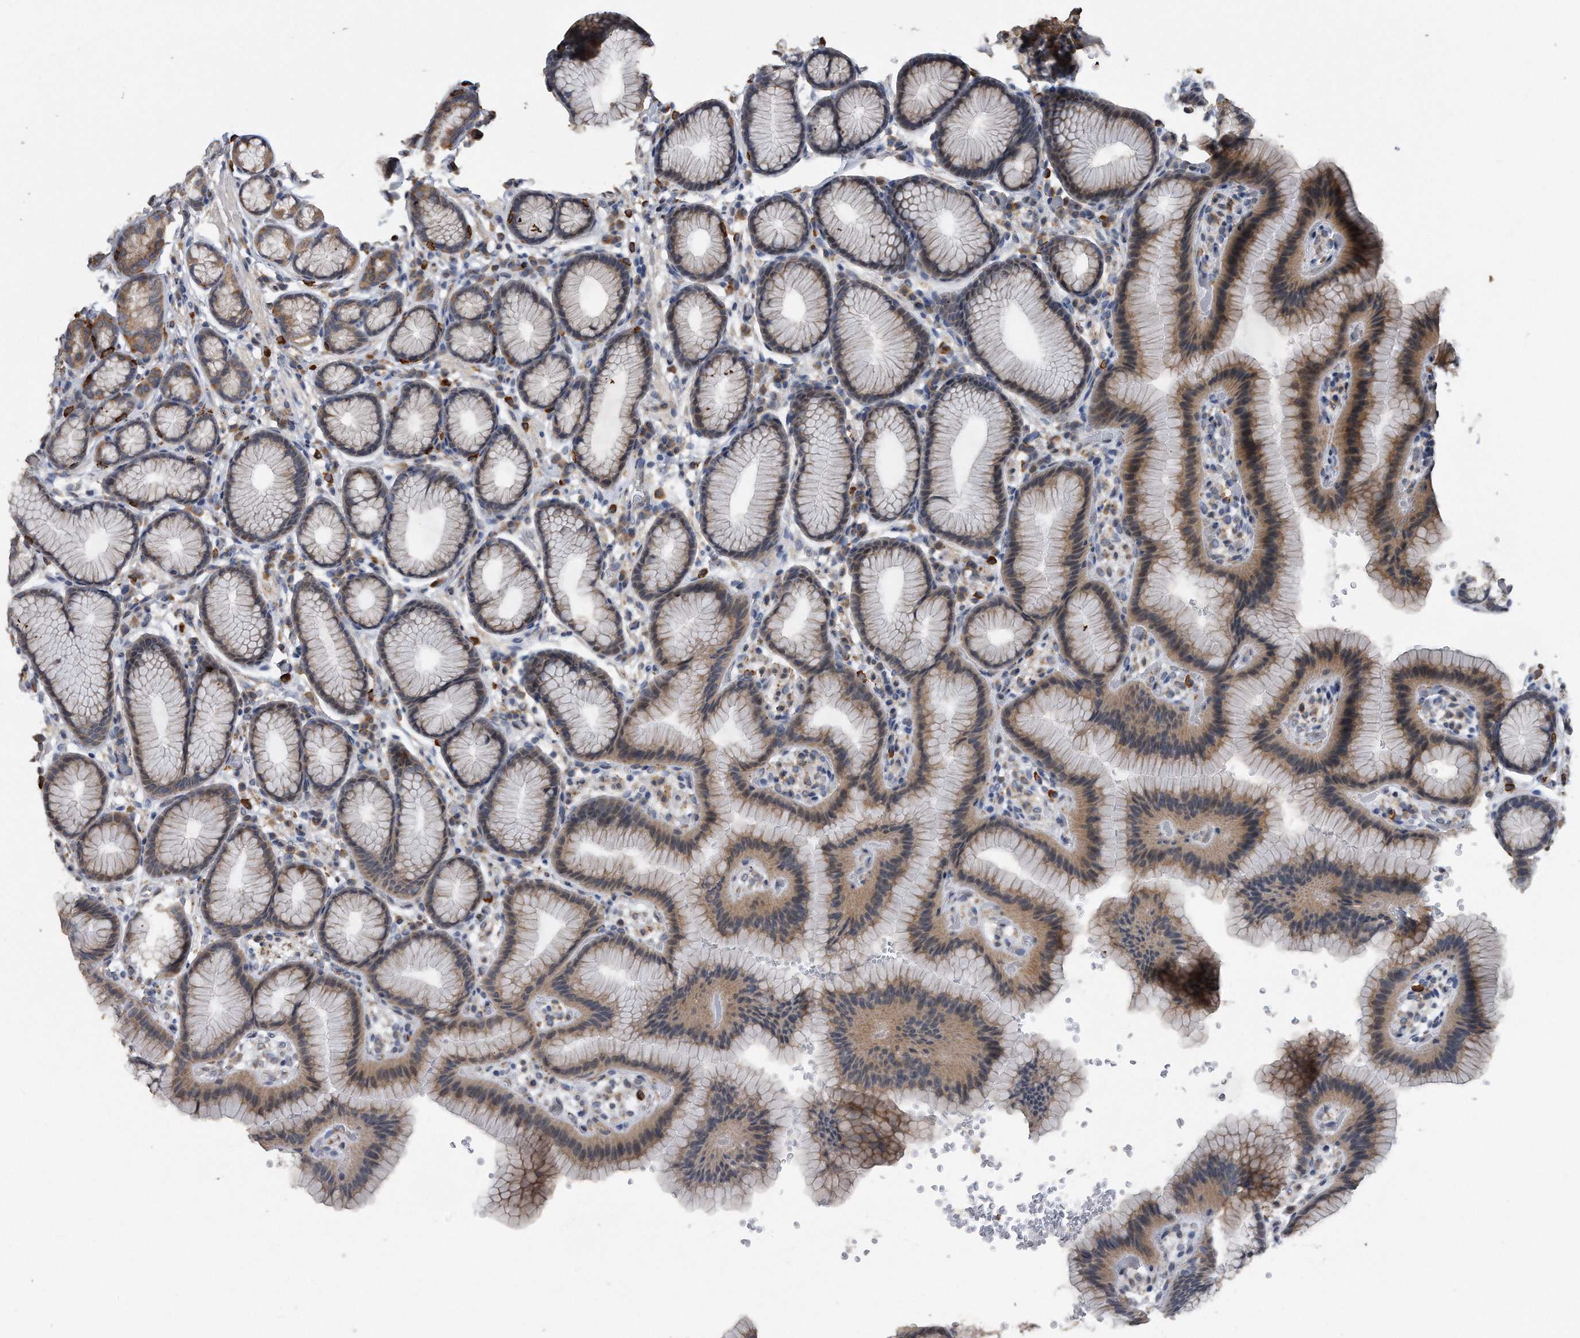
{"staining": {"intensity": "moderate", "quantity": "25%-75%", "location": "cytoplasmic/membranous"}, "tissue": "stomach", "cell_type": "Glandular cells", "image_type": "normal", "snomed": [{"axis": "morphology", "description": "Normal tissue, NOS"}, {"axis": "topography", "description": "Stomach"}], "caption": "Protein analysis of normal stomach reveals moderate cytoplasmic/membranous positivity in approximately 25%-75% of glandular cells.", "gene": "PCLO", "patient": {"sex": "male", "age": 42}}